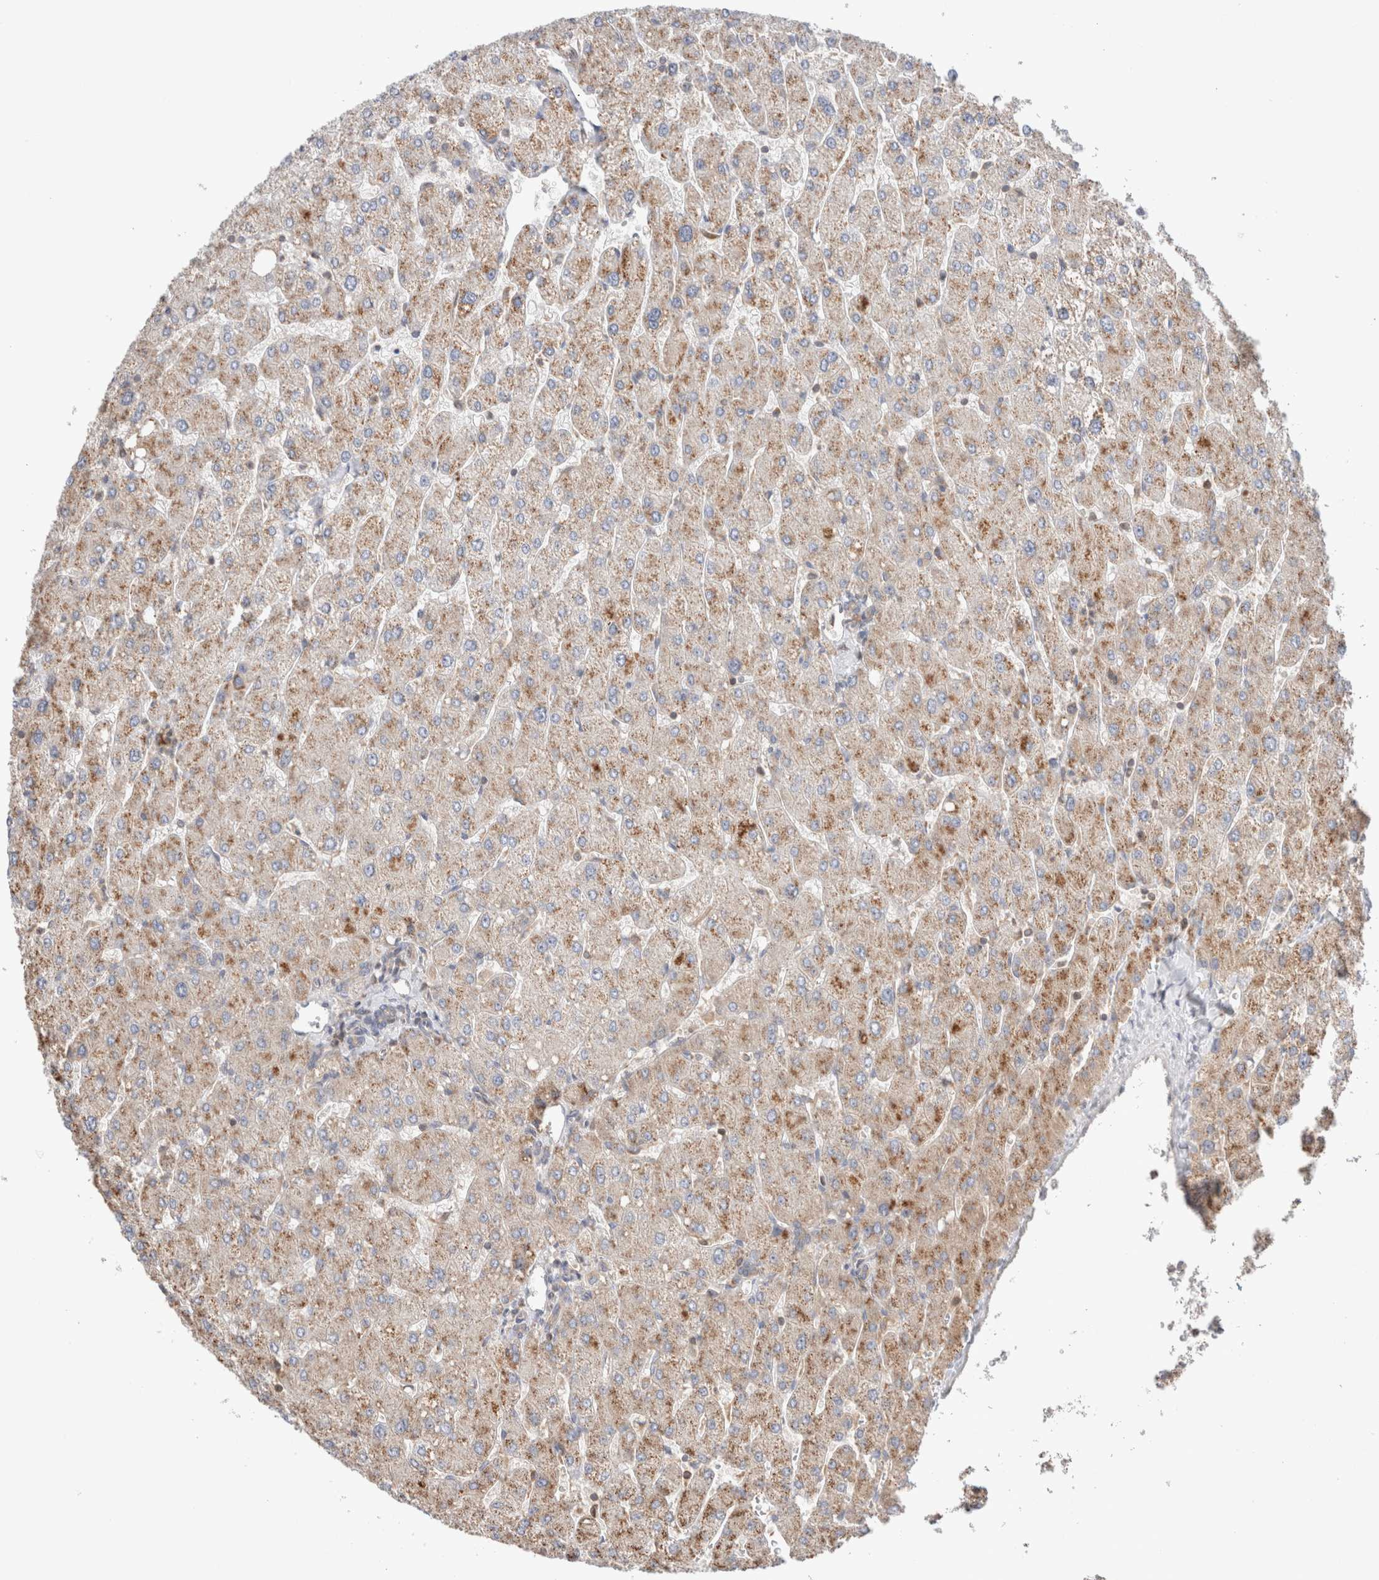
{"staining": {"intensity": "negative", "quantity": "none", "location": "none"}, "tissue": "liver", "cell_type": "Cholangiocytes", "image_type": "normal", "snomed": [{"axis": "morphology", "description": "Normal tissue, NOS"}, {"axis": "topography", "description": "Liver"}], "caption": "Cholangiocytes show no significant protein expression in normal liver. (IHC, brightfield microscopy, high magnification).", "gene": "SIKE1", "patient": {"sex": "male", "age": 55}}